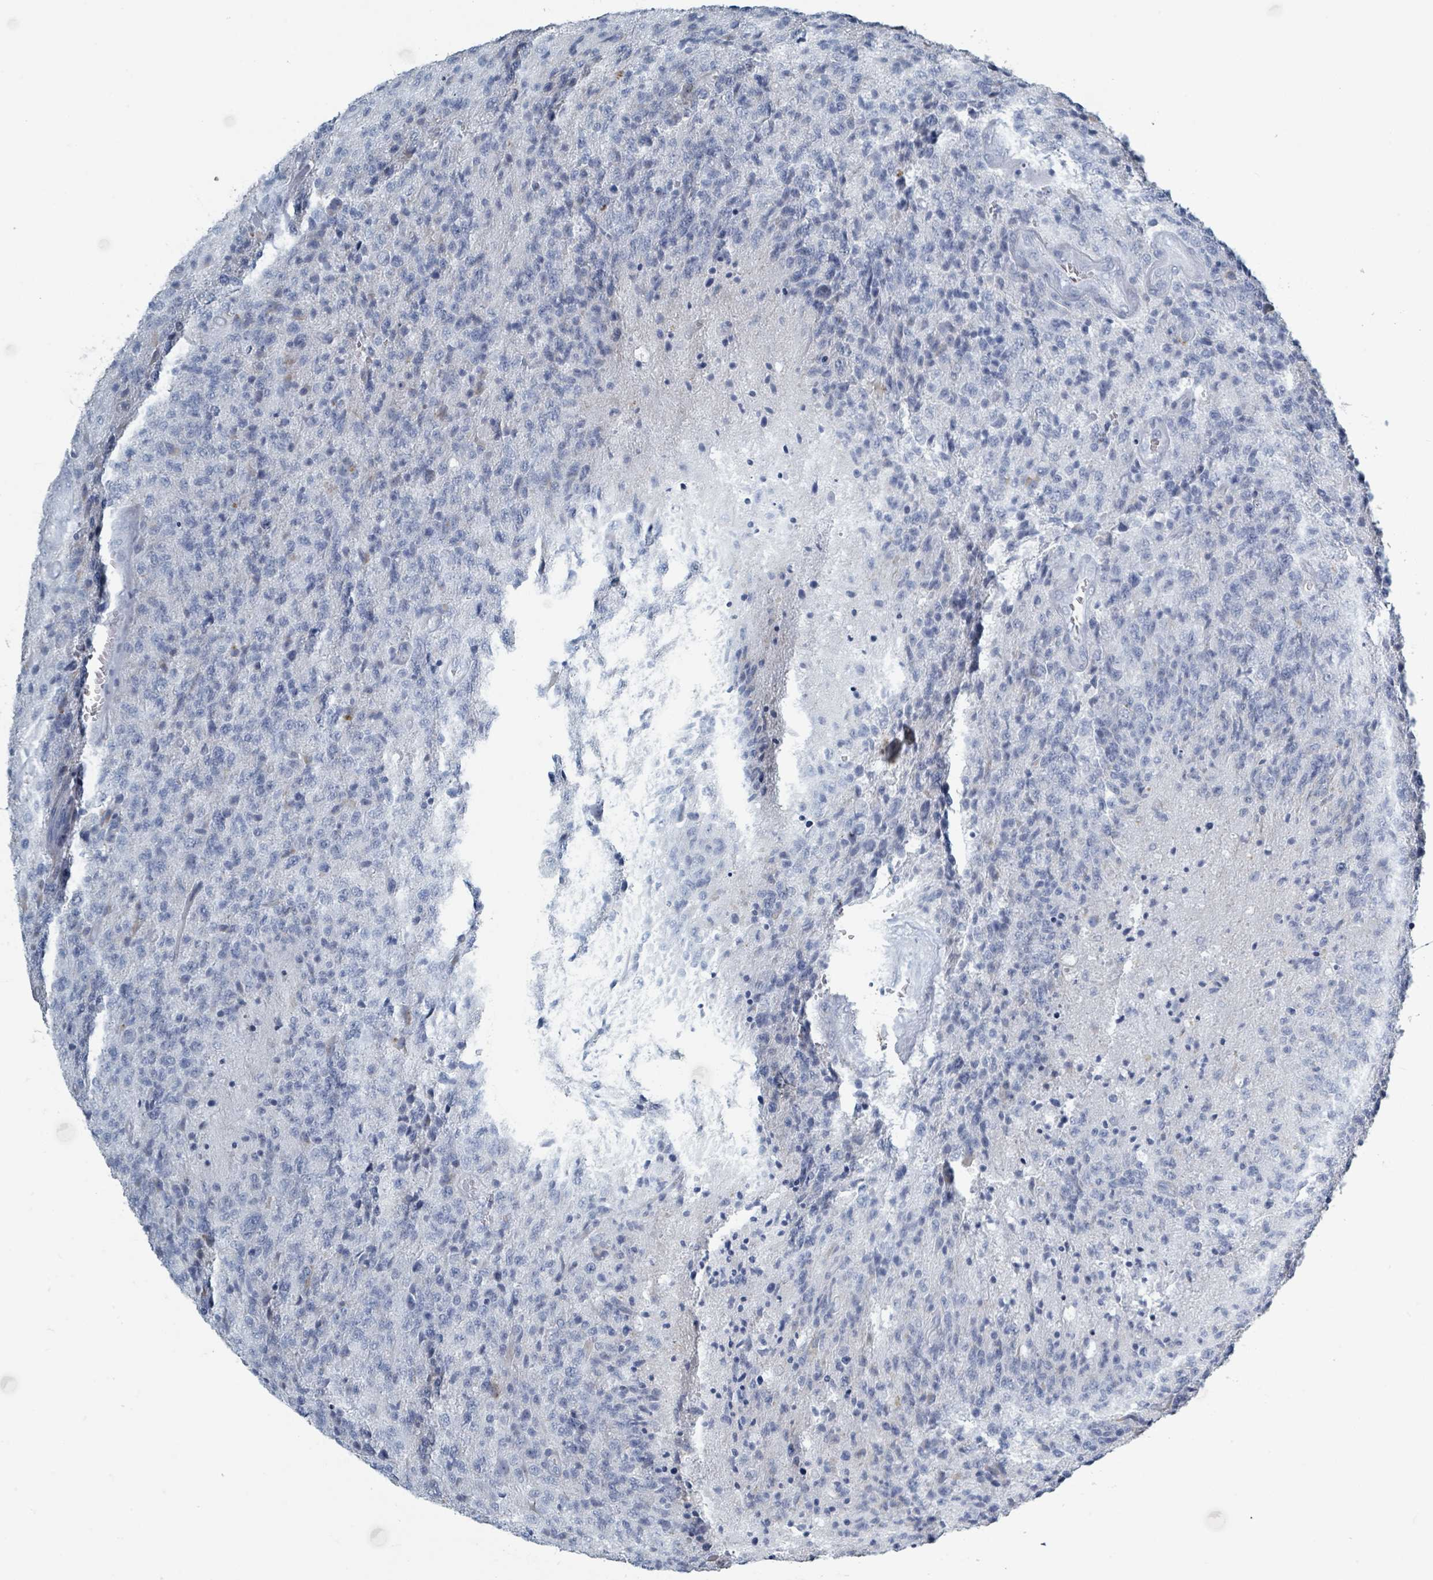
{"staining": {"intensity": "negative", "quantity": "none", "location": "none"}, "tissue": "glioma", "cell_type": "Tumor cells", "image_type": "cancer", "snomed": [{"axis": "morphology", "description": "Glioma, malignant, High grade"}, {"axis": "topography", "description": "Brain"}], "caption": "An IHC photomicrograph of malignant glioma (high-grade) is shown. There is no staining in tumor cells of malignant glioma (high-grade).", "gene": "HEATR5A", "patient": {"sex": "male", "age": 36}}